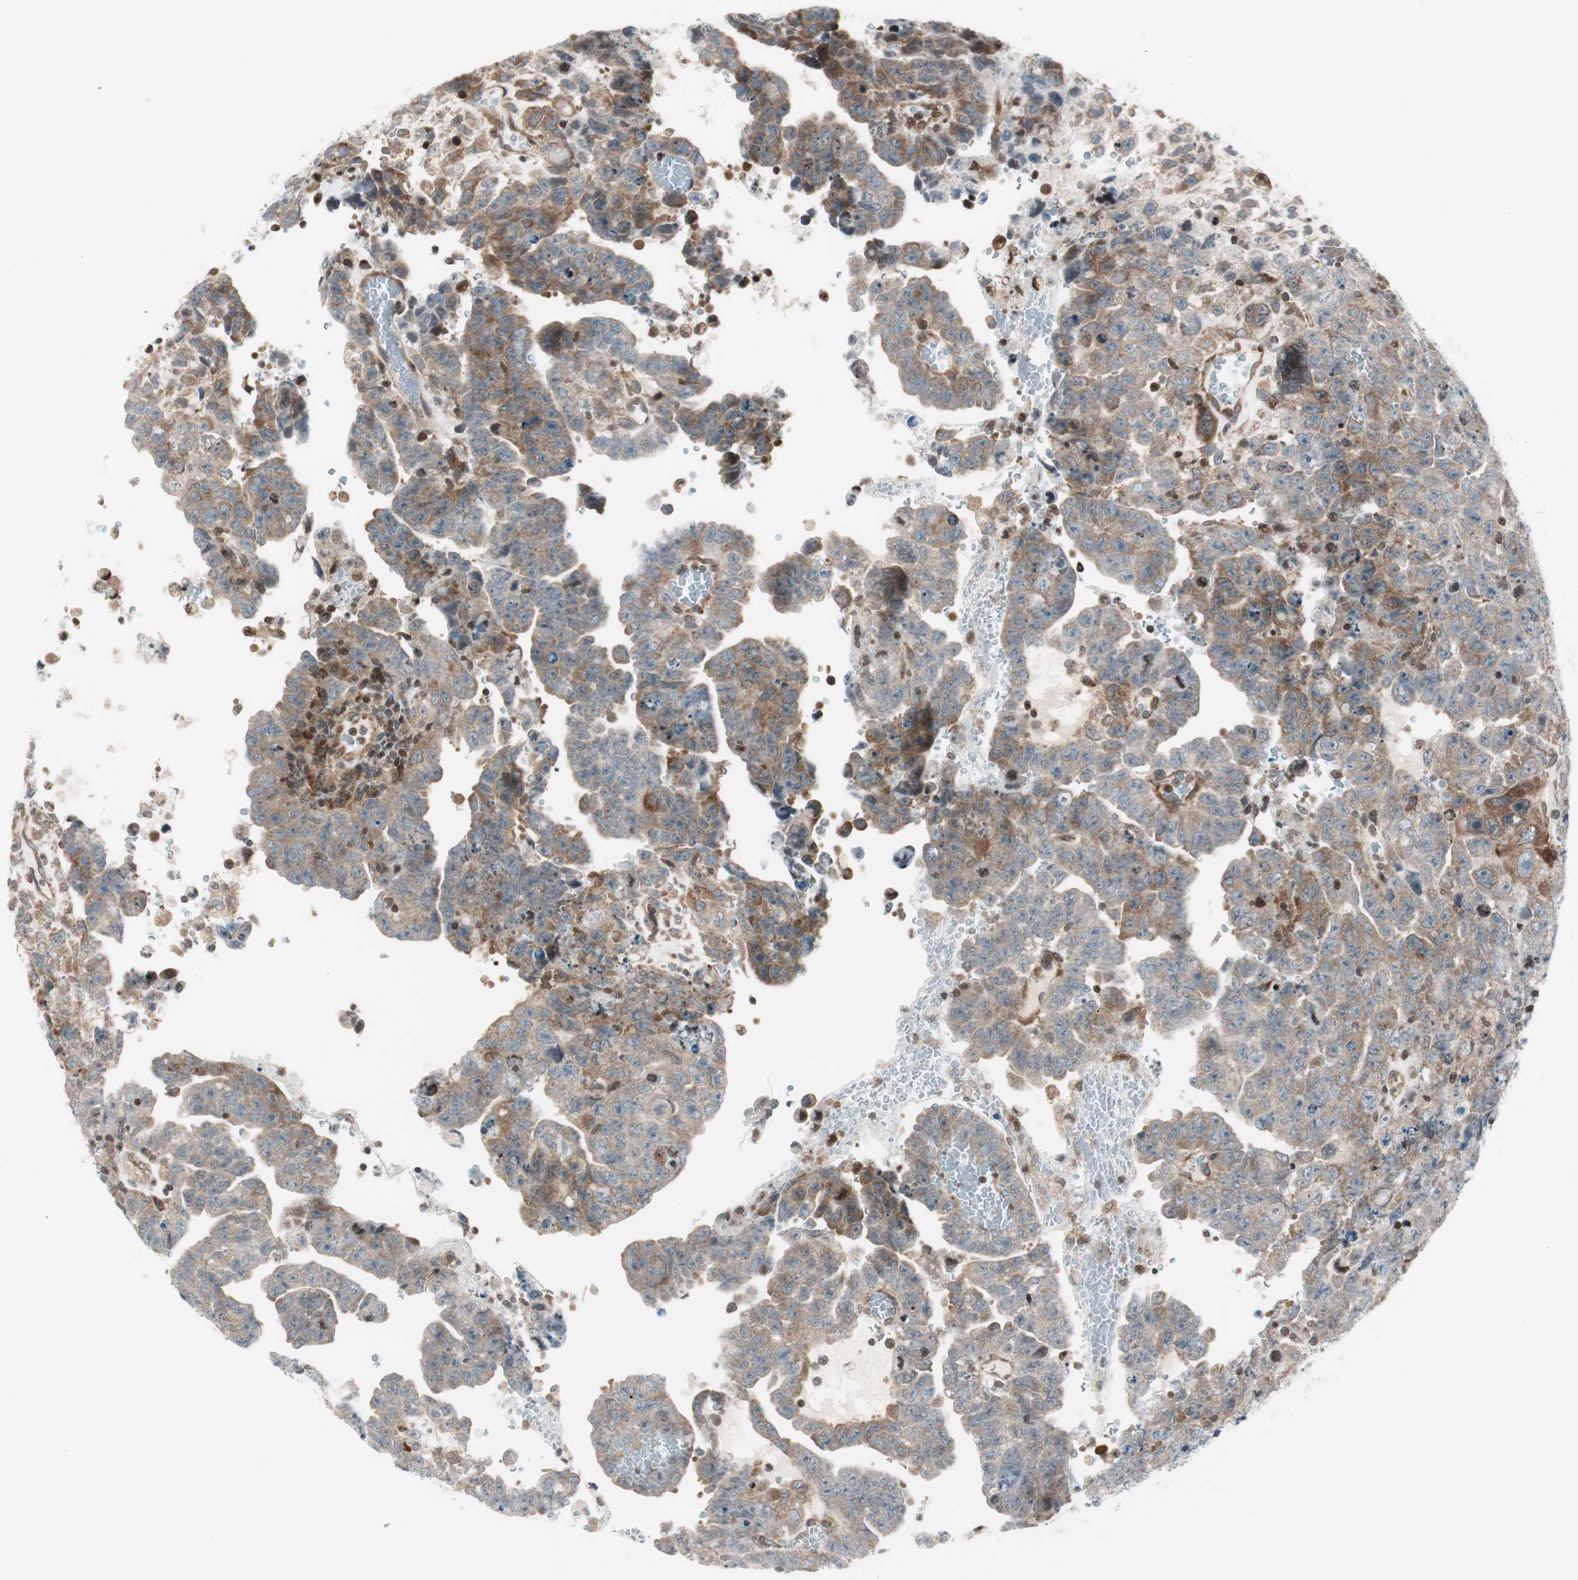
{"staining": {"intensity": "weak", "quantity": "25%-75%", "location": "cytoplasmic/membranous"}, "tissue": "testis cancer", "cell_type": "Tumor cells", "image_type": "cancer", "snomed": [{"axis": "morphology", "description": "Carcinoma, Embryonal, NOS"}, {"axis": "topography", "description": "Testis"}], "caption": "This is an image of immunohistochemistry (IHC) staining of testis cancer, which shows weak positivity in the cytoplasmic/membranous of tumor cells.", "gene": "TPT1", "patient": {"sex": "male", "age": 28}}